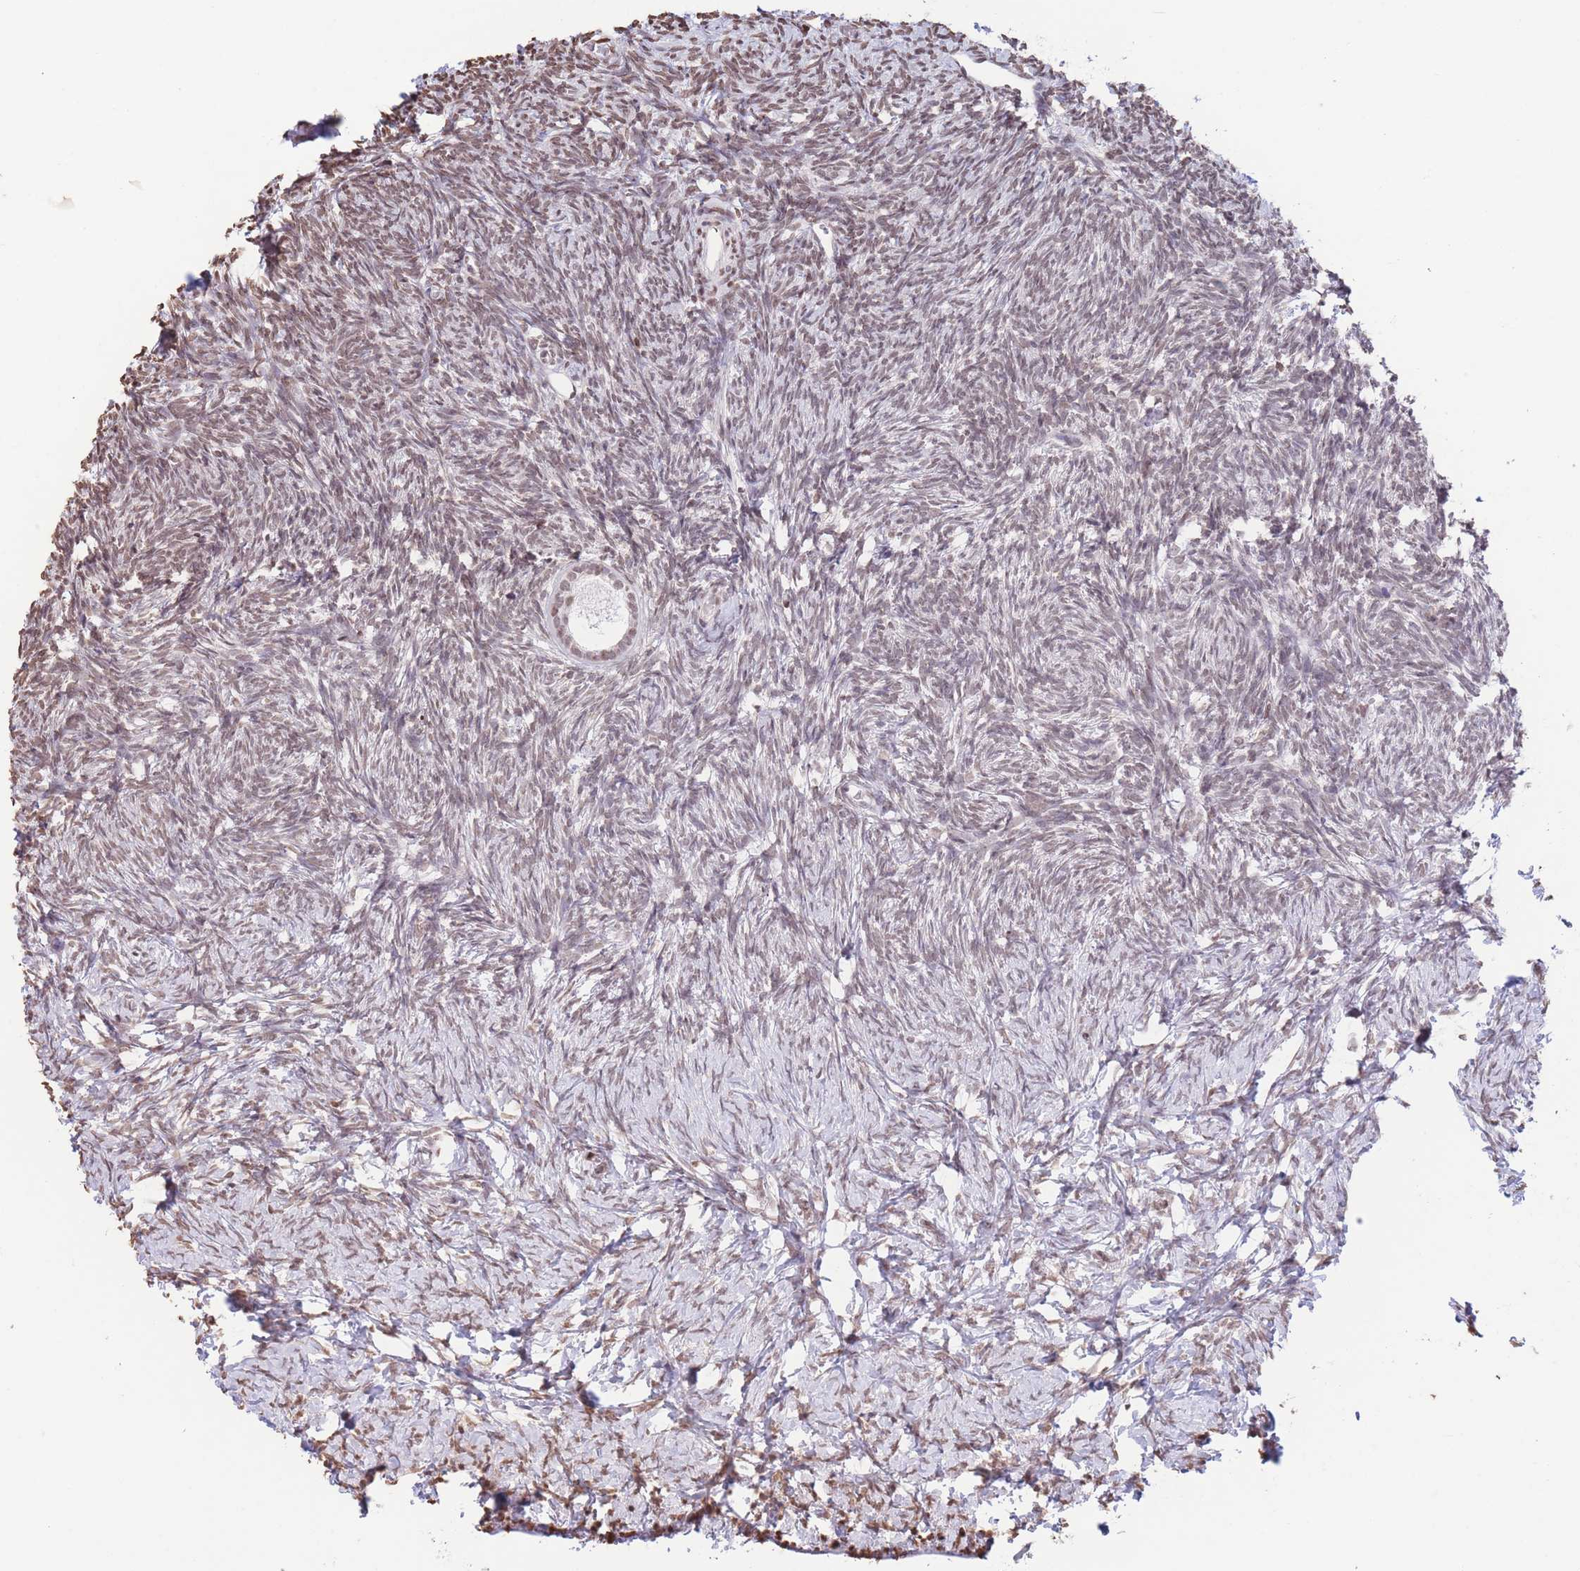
{"staining": {"intensity": "weak", "quantity": ">75%", "location": "nuclear"}, "tissue": "ovary", "cell_type": "Follicle cells", "image_type": "normal", "snomed": [{"axis": "morphology", "description": "Normal tissue, NOS"}, {"axis": "topography", "description": "Ovary"}], "caption": "DAB (3,3'-diaminobenzidine) immunohistochemical staining of benign human ovary reveals weak nuclear protein expression in approximately >75% of follicle cells.", "gene": "H2BC10", "patient": {"sex": "female", "age": 39}}